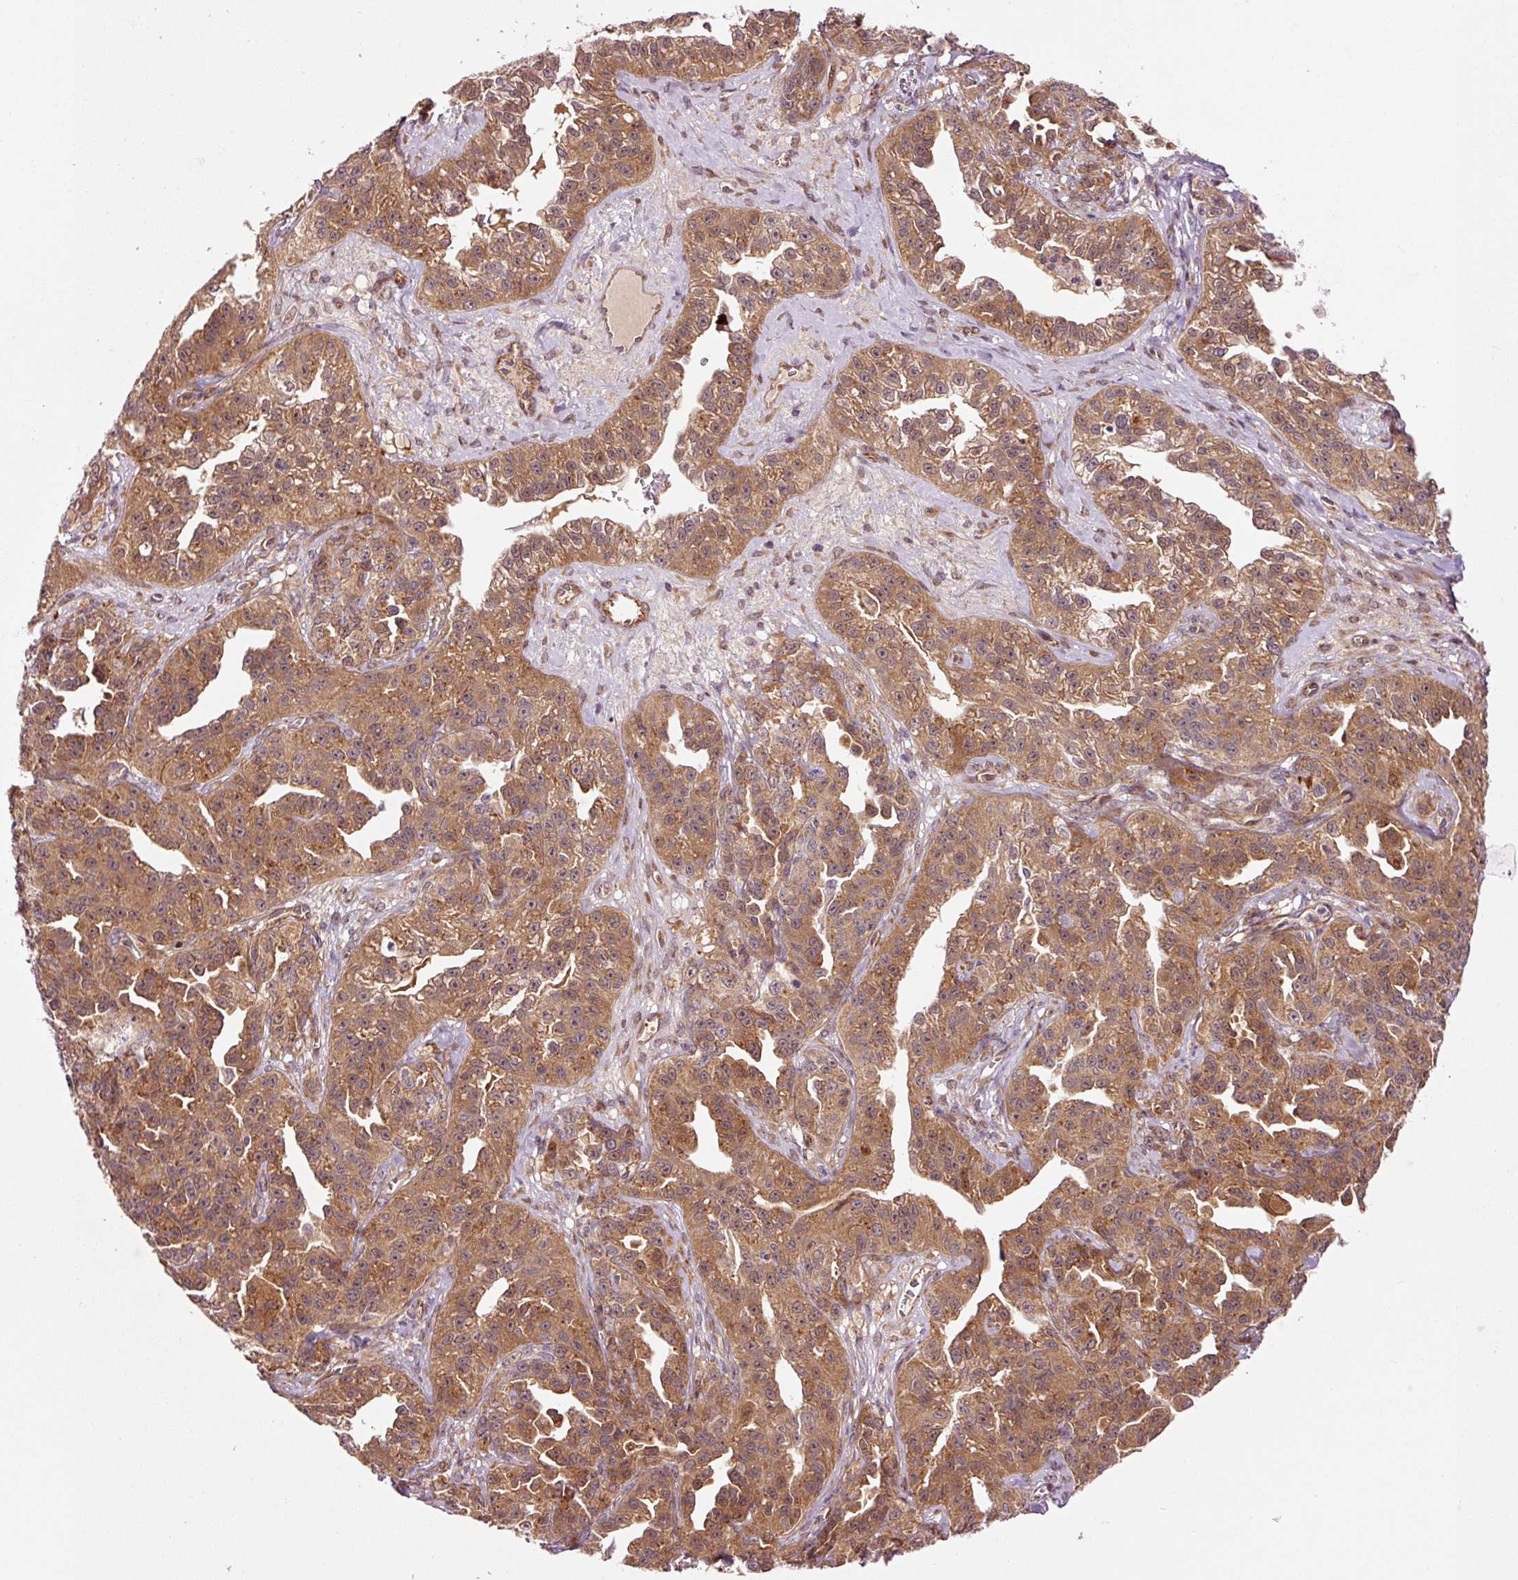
{"staining": {"intensity": "strong", "quantity": ">75%", "location": "cytoplasmic/membranous,nuclear"}, "tissue": "ovarian cancer", "cell_type": "Tumor cells", "image_type": "cancer", "snomed": [{"axis": "morphology", "description": "Cystadenocarcinoma, serous, NOS"}, {"axis": "topography", "description": "Ovary"}], "caption": "IHC of ovarian cancer (serous cystadenocarcinoma) displays high levels of strong cytoplasmic/membranous and nuclear staining in about >75% of tumor cells. The staining is performed using DAB (3,3'-diaminobenzidine) brown chromogen to label protein expression. The nuclei are counter-stained blue using hematoxylin.", "gene": "PPP1R14B", "patient": {"sex": "female", "age": 75}}